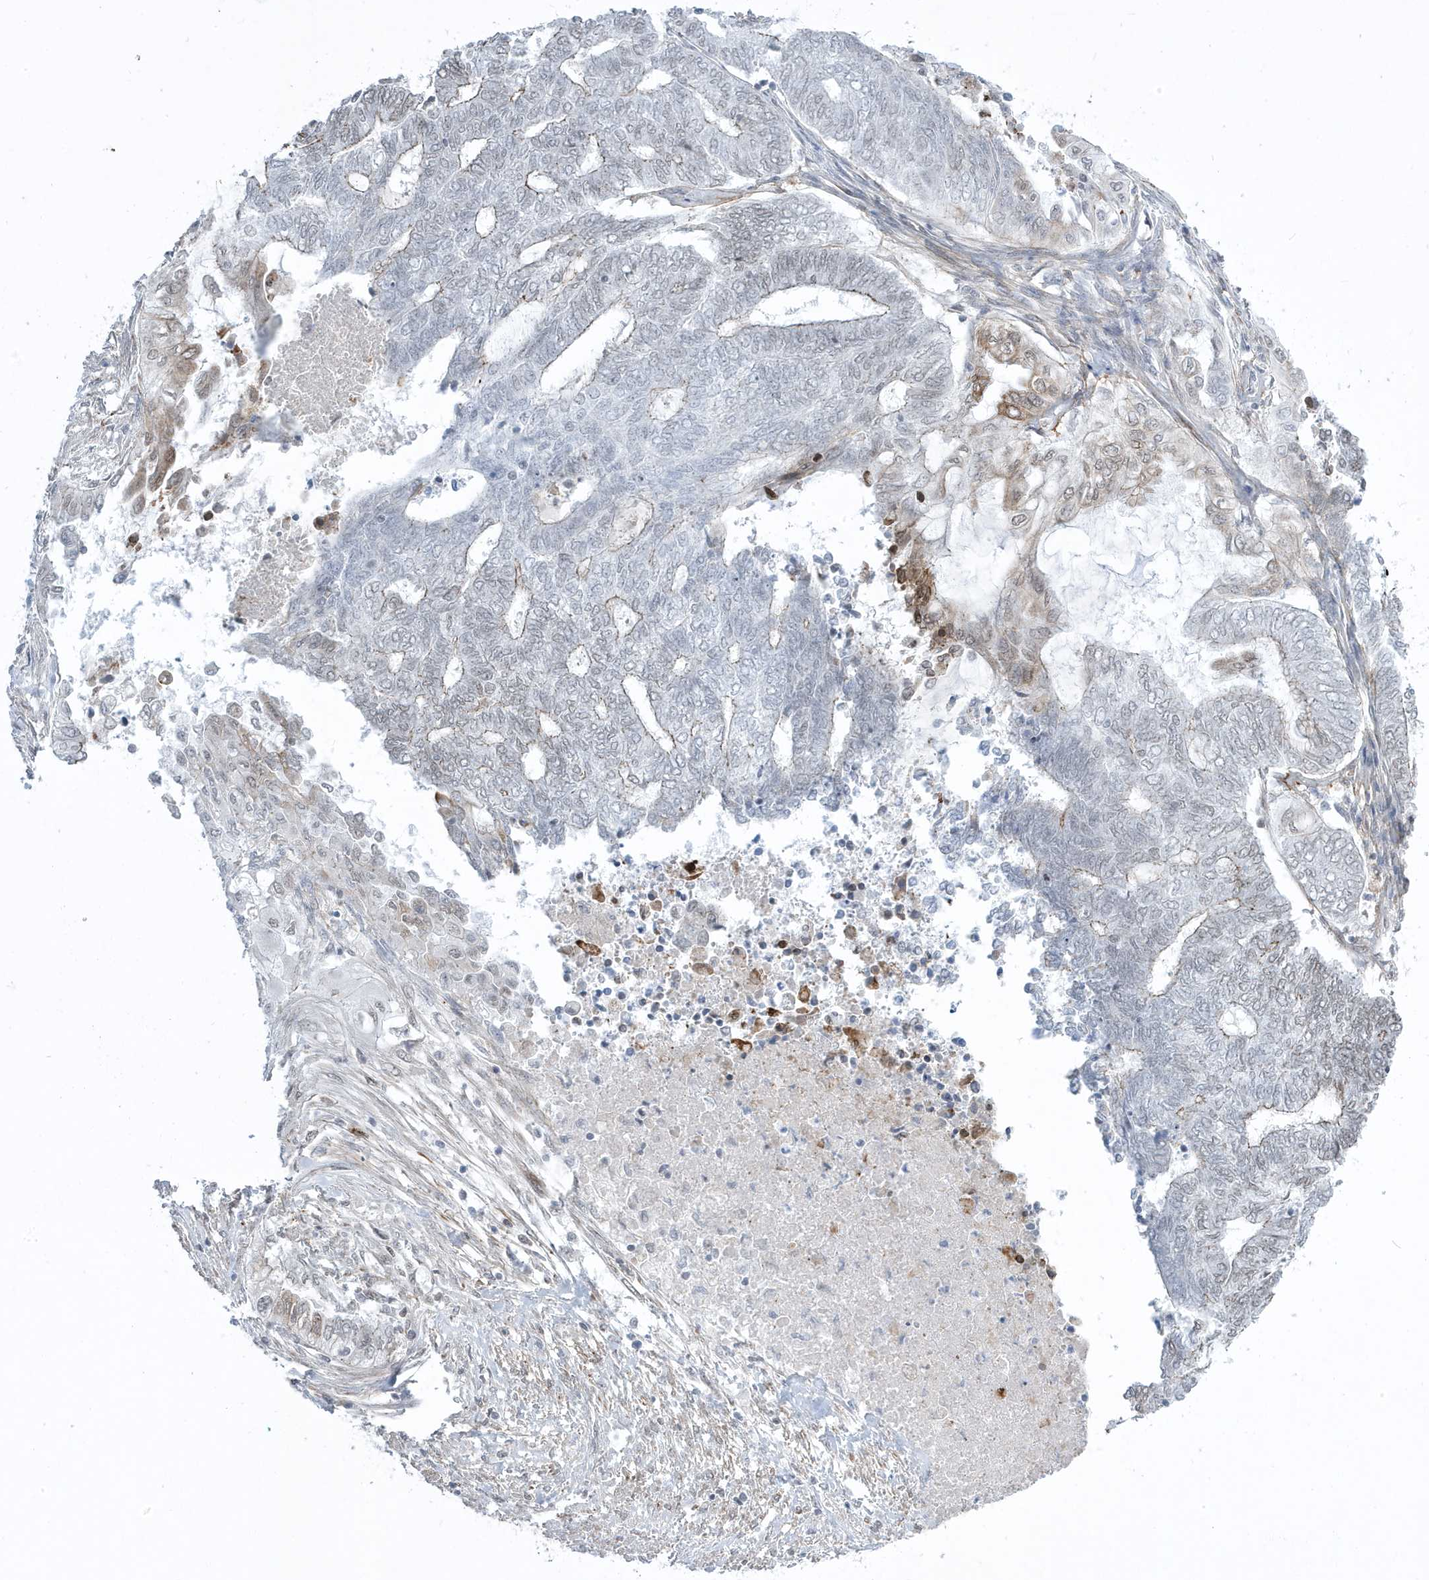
{"staining": {"intensity": "weak", "quantity": "<25%", "location": "nuclear"}, "tissue": "endometrial cancer", "cell_type": "Tumor cells", "image_type": "cancer", "snomed": [{"axis": "morphology", "description": "Adenocarcinoma, NOS"}, {"axis": "topography", "description": "Uterus"}, {"axis": "topography", "description": "Endometrium"}], "caption": "Tumor cells show no significant positivity in endometrial adenocarcinoma. (Brightfield microscopy of DAB (3,3'-diaminobenzidine) IHC at high magnification).", "gene": "ADAMTSL3", "patient": {"sex": "female", "age": 70}}